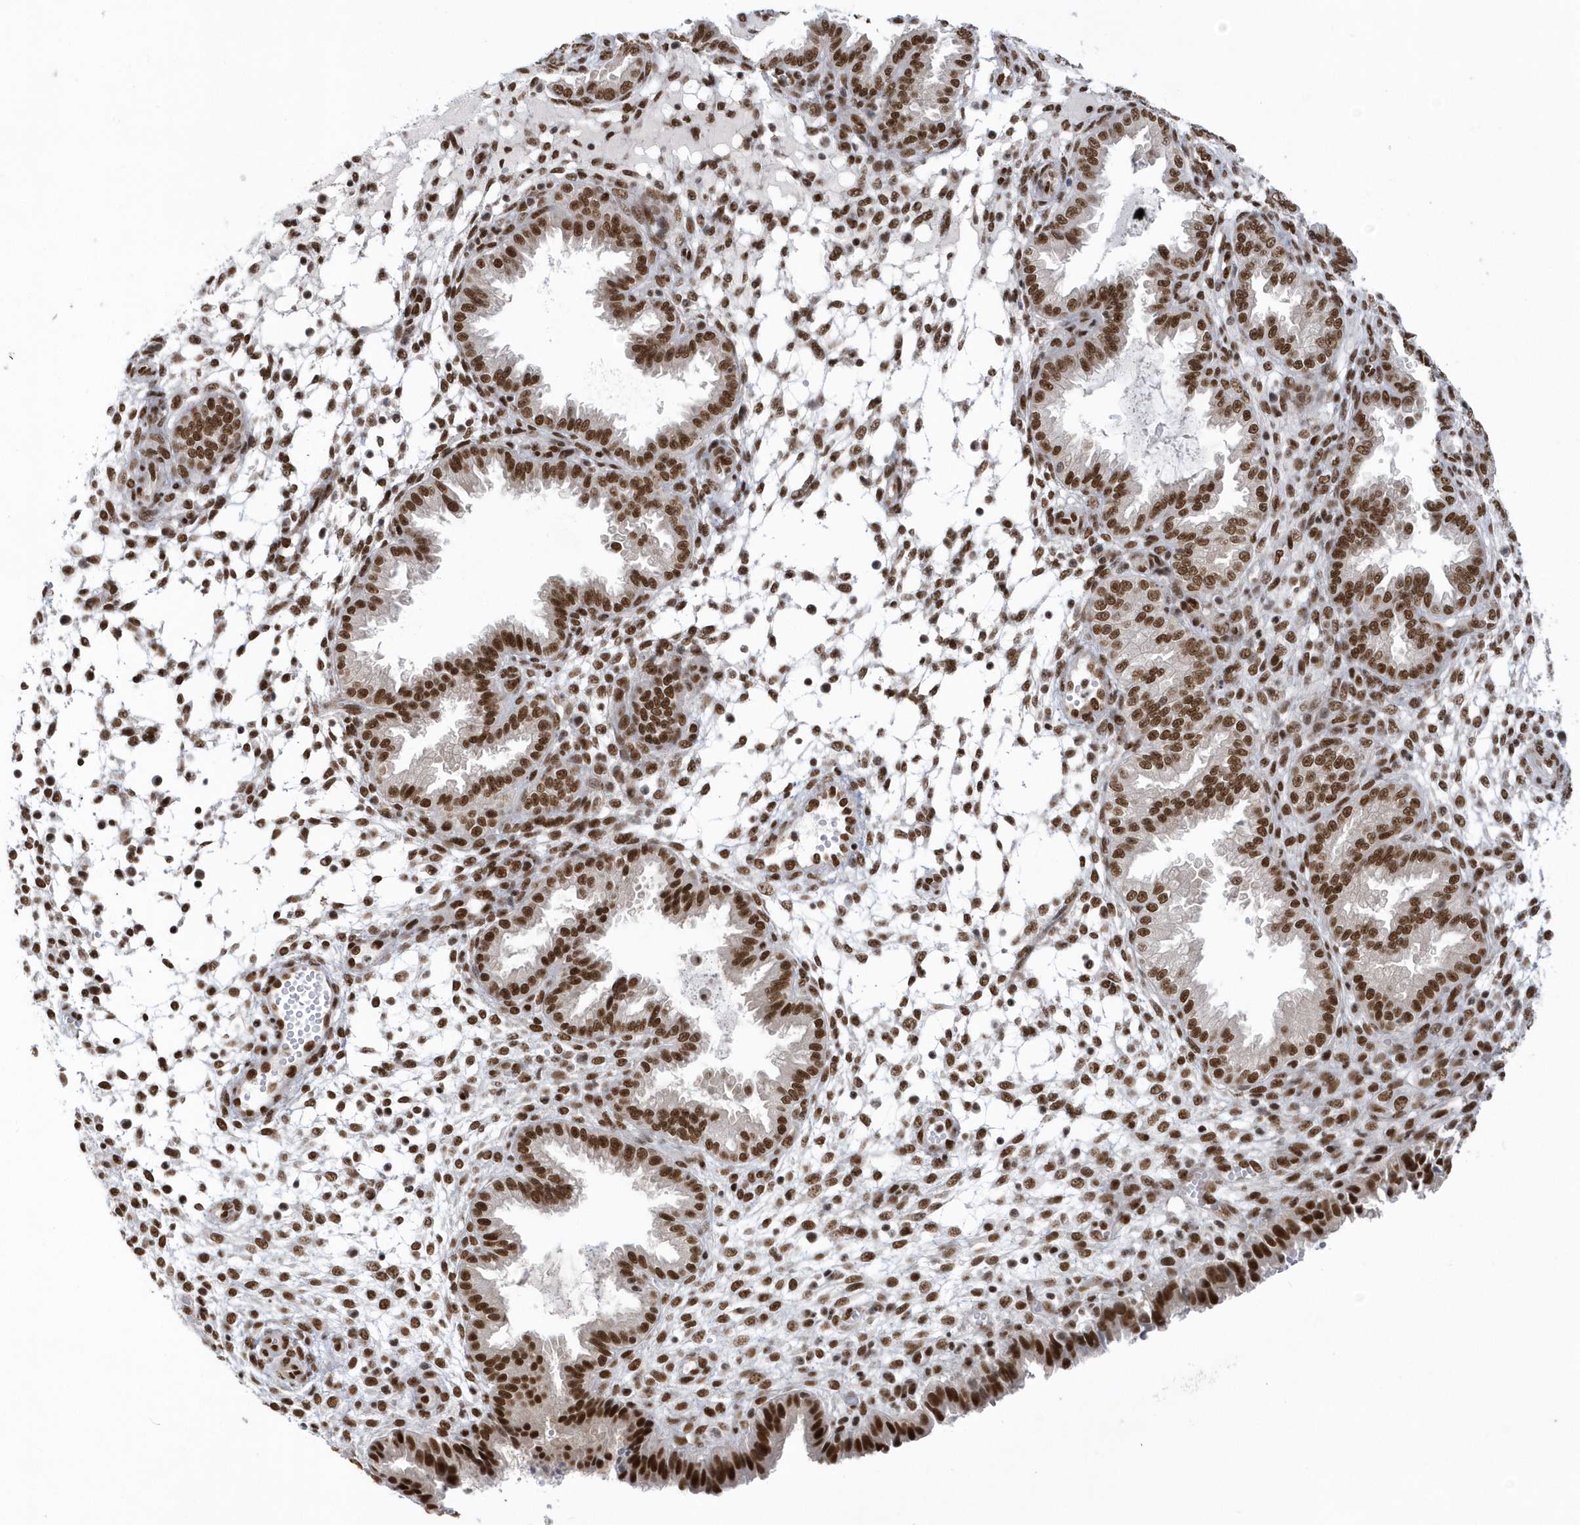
{"staining": {"intensity": "moderate", "quantity": ">75%", "location": "nuclear"}, "tissue": "endometrium", "cell_type": "Cells in endometrial stroma", "image_type": "normal", "snomed": [{"axis": "morphology", "description": "Normal tissue, NOS"}, {"axis": "topography", "description": "Endometrium"}], "caption": "High-power microscopy captured an IHC photomicrograph of unremarkable endometrium, revealing moderate nuclear expression in about >75% of cells in endometrial stroma. (DAB IHC with brightfield microscopy, high magnification).", "gene": "SEPHS1", "patient": {"sex": "female", "age": 33}}